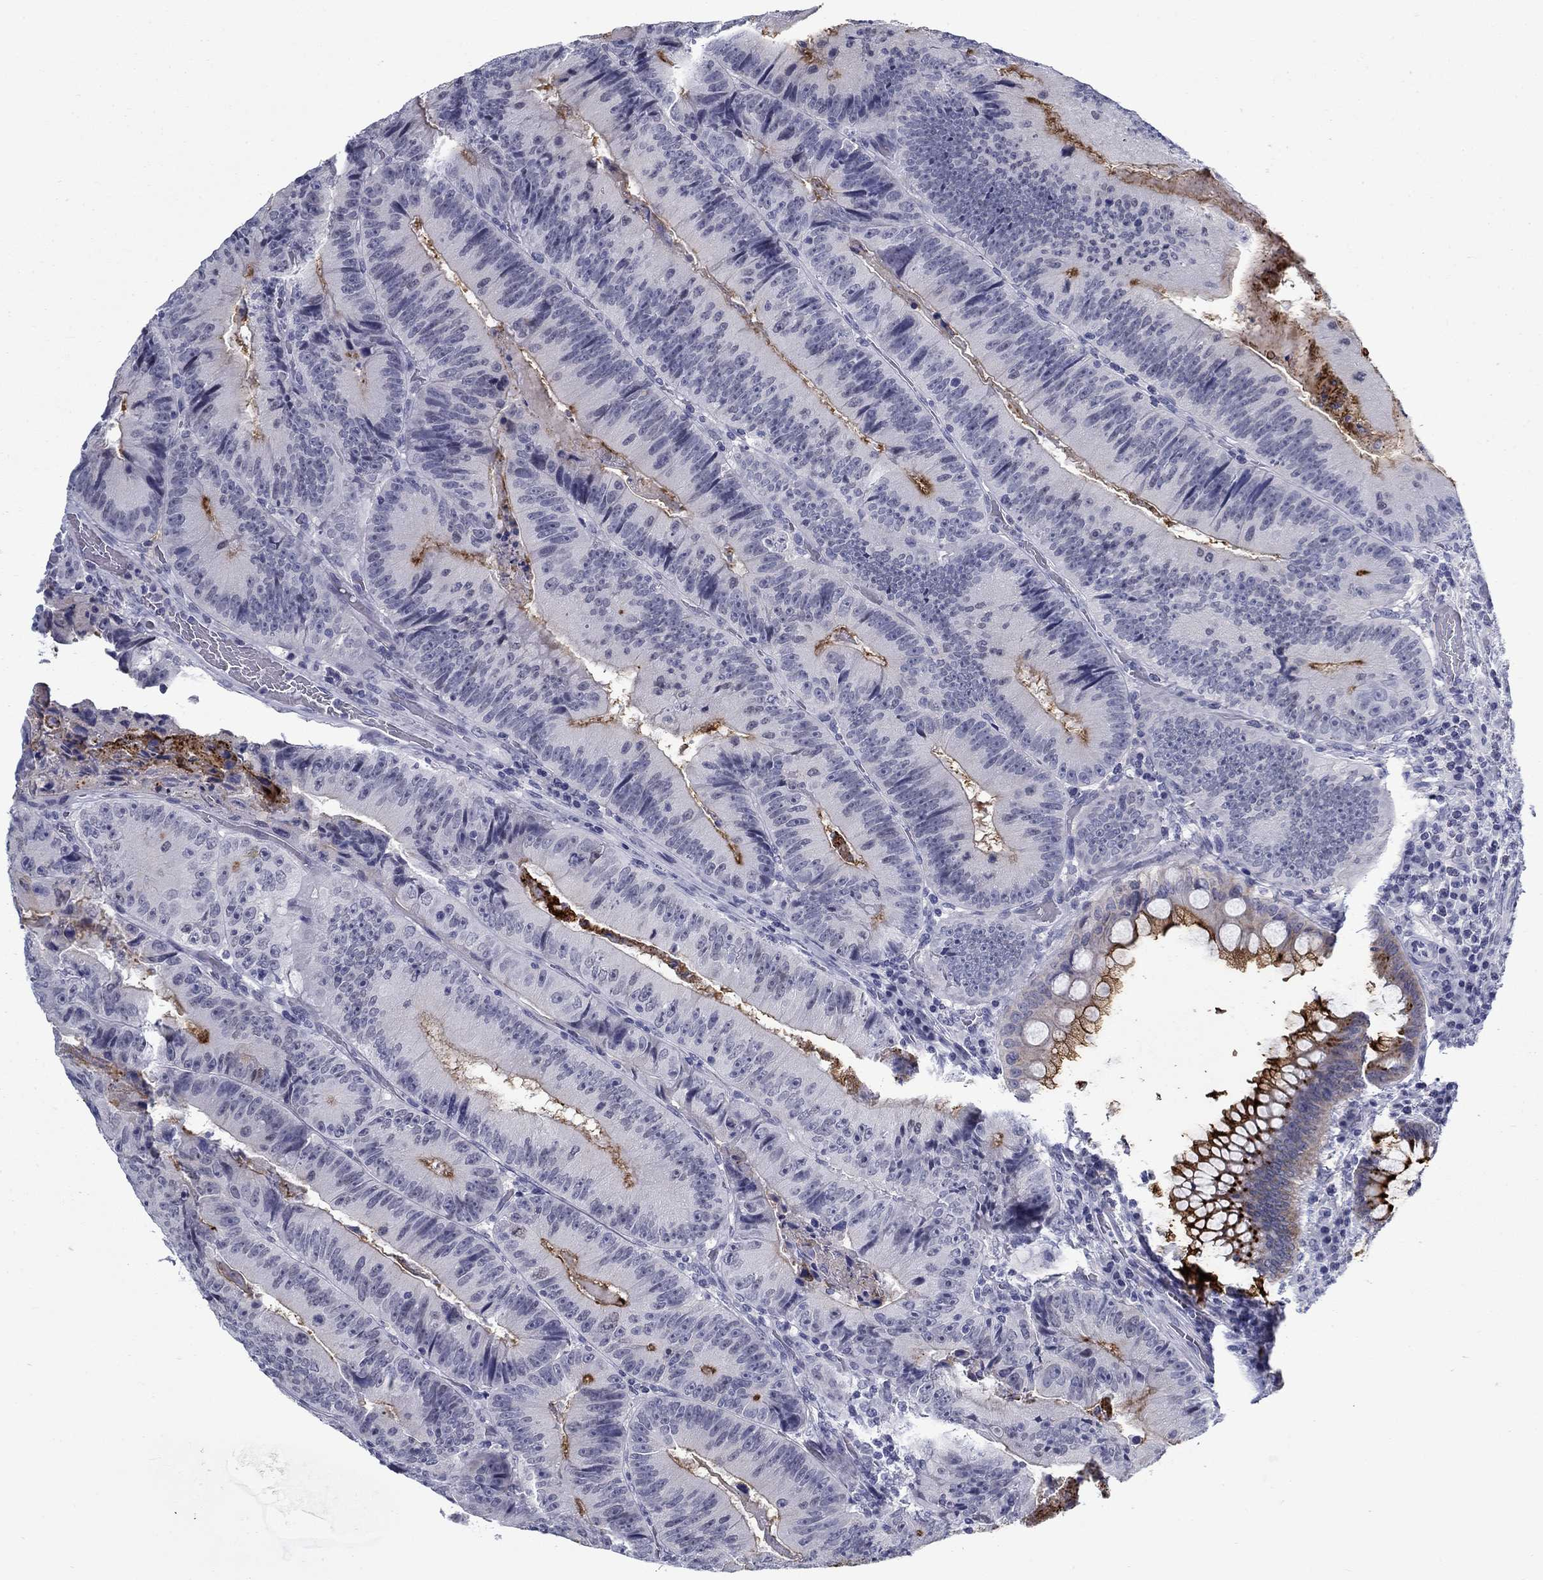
{"staining": {"intensity": "moderate", "quantity": "25%-75%", "location": "cytoplasmic/membranous"}, "tissue": "colorectal cancer", "cell_type": "Tumor cells", "image_type": "cancer", "snomed": [{"axis": "morphology", "description": "Adenocarcinoma, NOS"}, {"axis": "topography", "description": "Colon"}], "caption": "Tumor cells reveal medium levels of moderate cytoplasmic/membranous expression in about 25%-75% of cells in human adenocarcinoma (colorectal).", "gene": "C4orf19", "patient": {"sex": "female", "age": 86}}